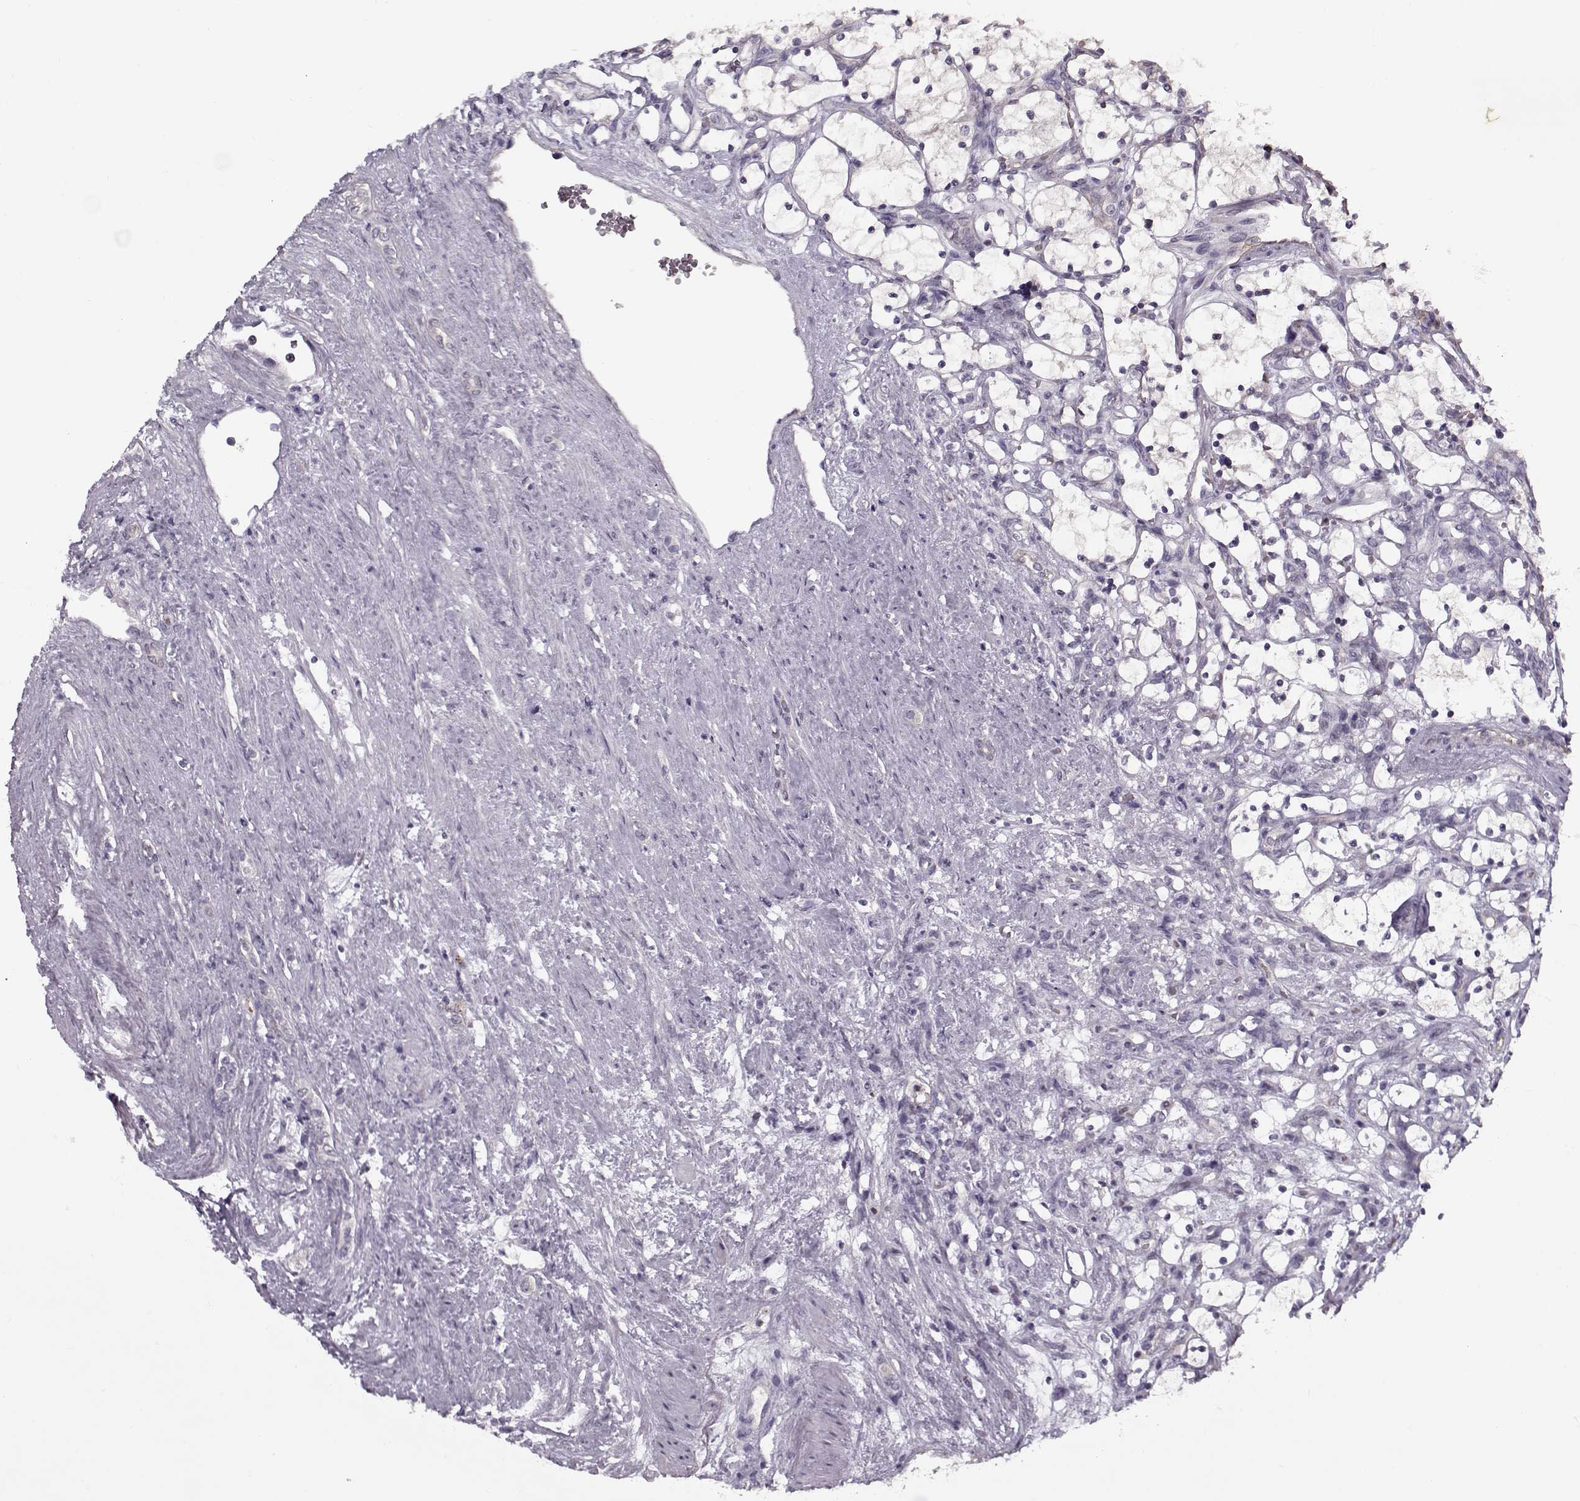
{"staining": {"intensity": "negative", "quantity": "none", "location": "none"}, "tissue": "renal cancer", "cell_type": "Tumor cells", "image_type": "cancer", "snomed": [{"axis": "morphology", "description": "Adenocarcinoma, NOS"}, {"axis": "topography", "description": "Kidney"}], "caption": "Protein analysis of adenocarcinoma (renal) reveals no significant staining in tumor cells.", "gene": "ACOT11", "patient": {"sex": "female", "age": 69}}